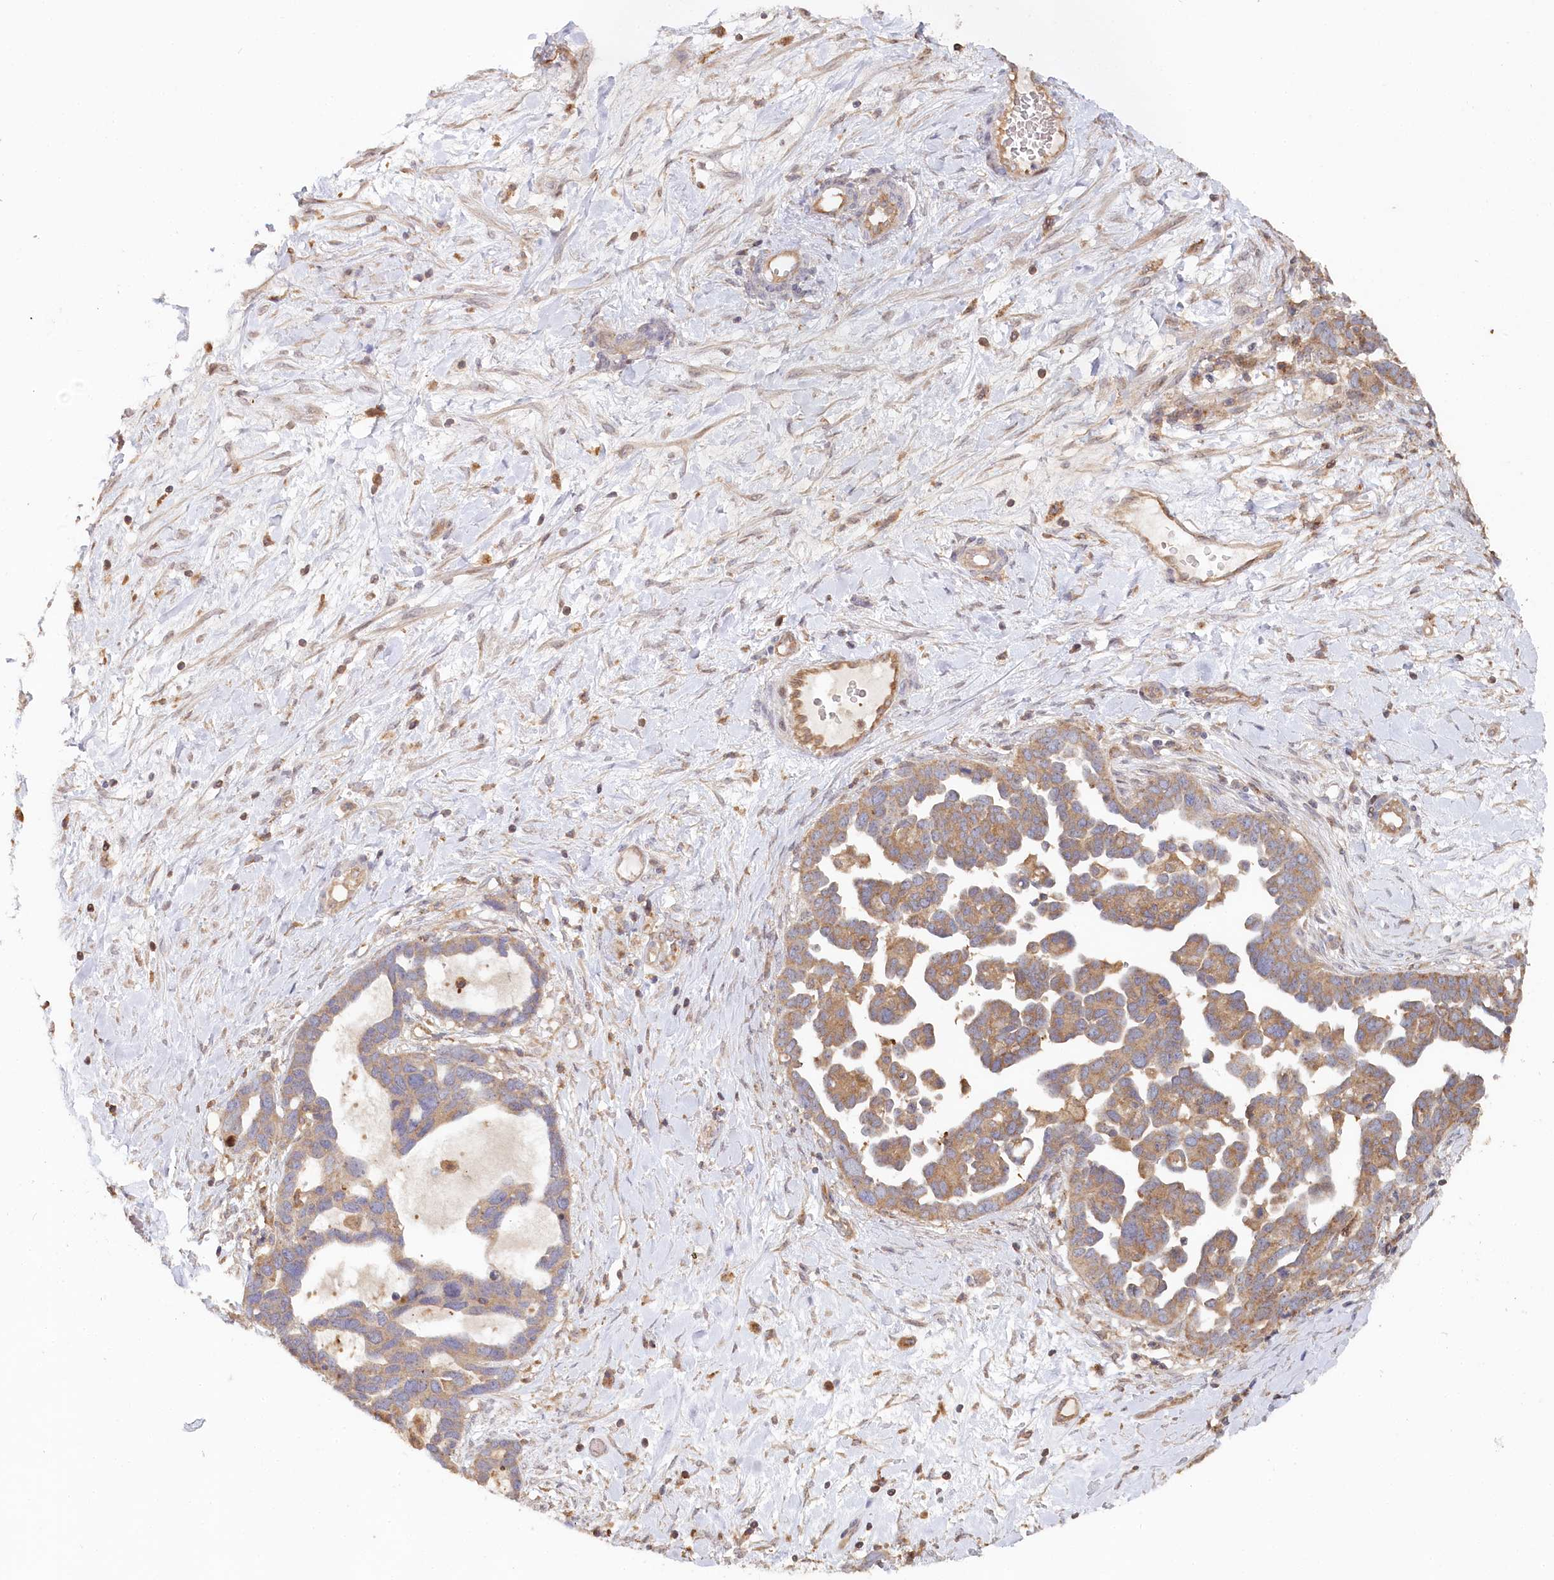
{"staining": {"intensity": "weak", "quantity": ">75%", "location": "cytoplasmic/membranous"}, "tissue": "ovarian cancer", "cell_type": "Tumor cells", "image_type": "cancer", "snomed": [{"axis": "morphology", "description": "Cystadenocarcinoma, serous, NOS"}, {"axis": "topography", "description": "Ovary"}], "caption": "This micrograph demonstrates ovarian cancer (serous cystadenocarcinoma) stained with immunohistochemistry to label a protein in brown. The cytoplasmic/membranous of tumor cells show weak positivity for the protein. Nuclei are counter-stained blue.", "gene": "HAL", "patient": {"sex": "female", "age": 54}}